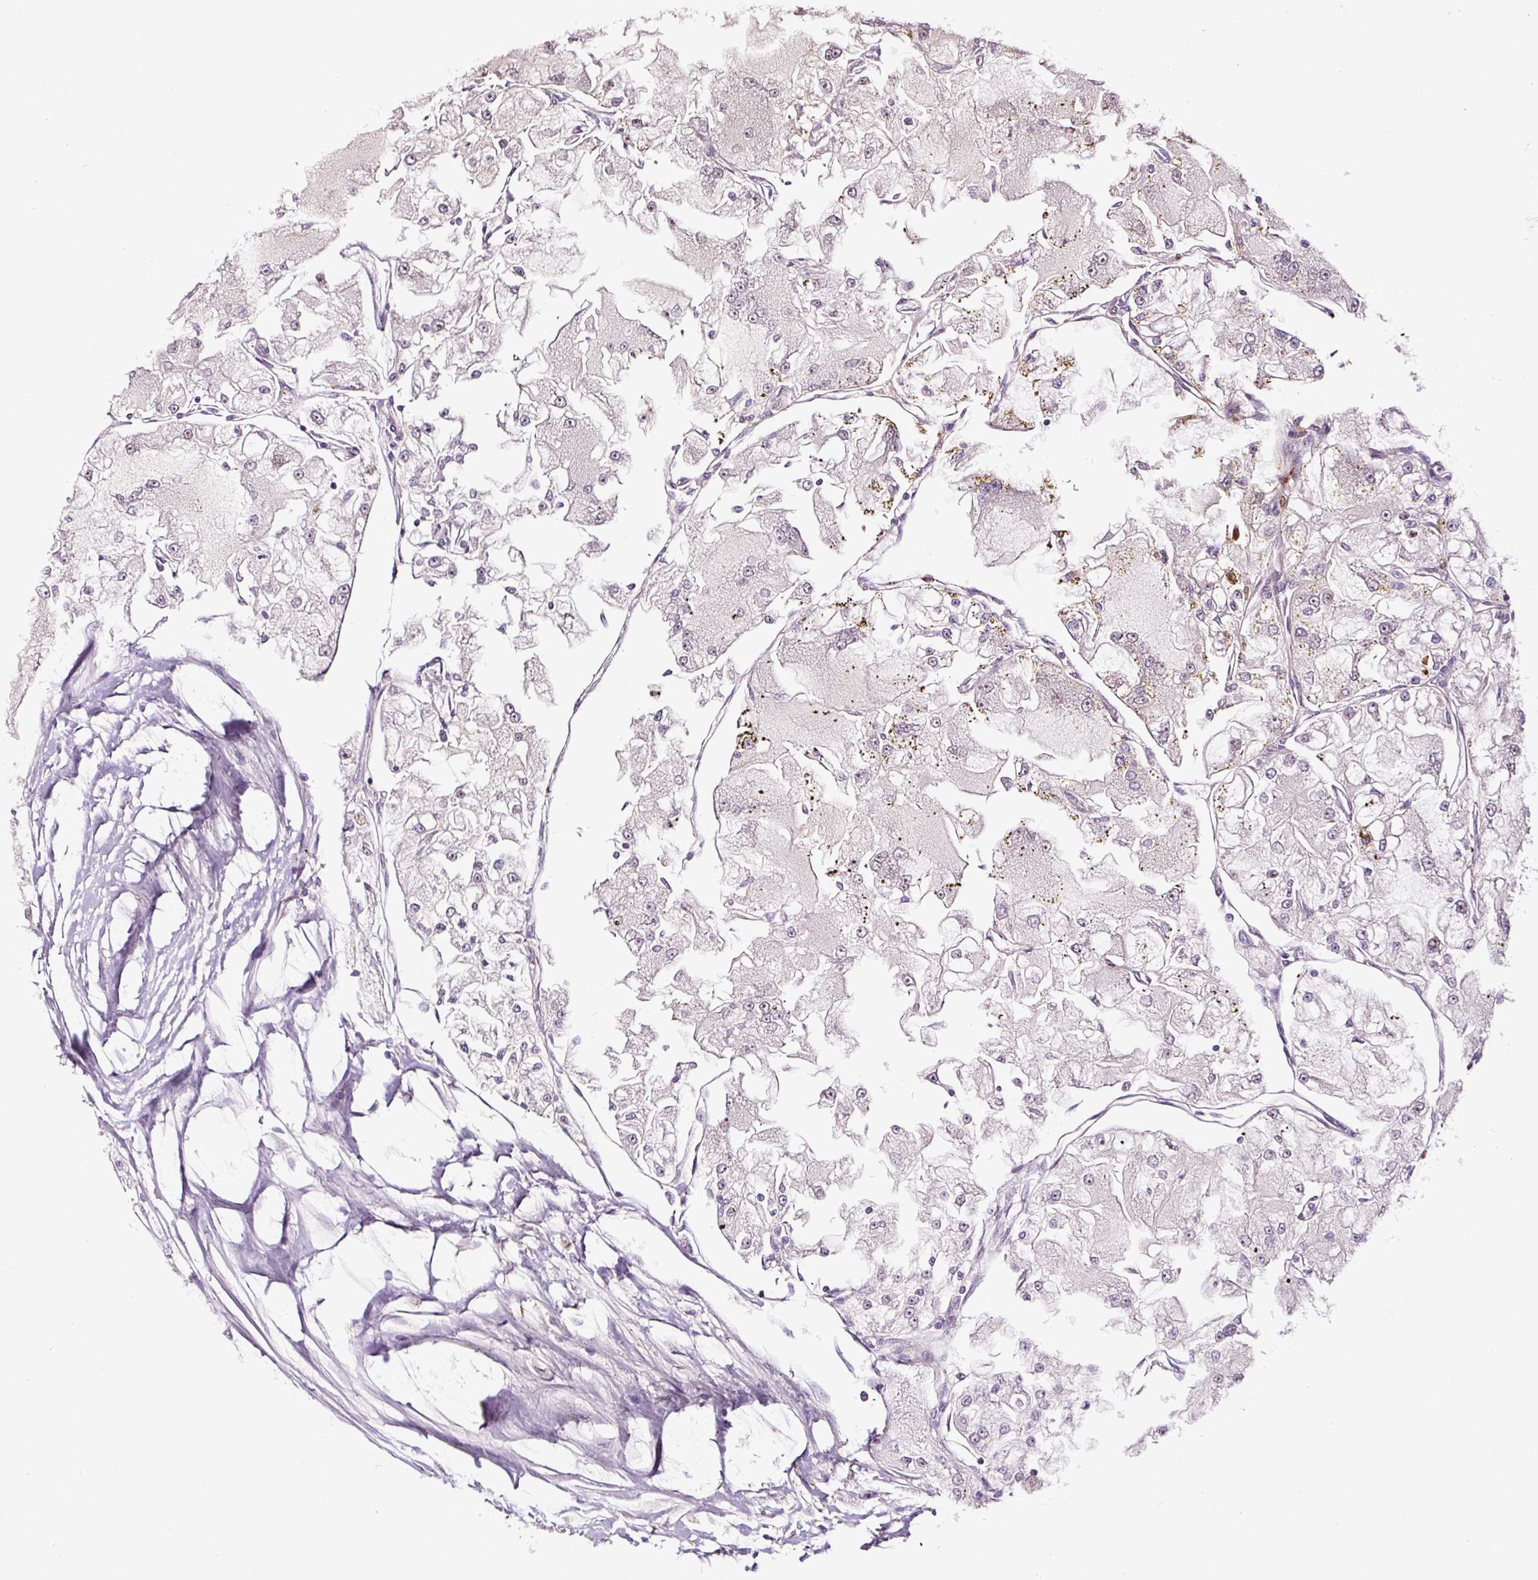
{"staining": {"intensity": "negative", "quantity": "none", "location": "none"}, "tissue": "renal cancer", "cell_type": "Tumor cells", "image_type": "cancer", "snomed": [{"axis": "morphology", "description": "Adenocarcinoma, NOS"}, {"axis": "topography", "description": "Kidney"}], "caption": "An IHC micrograph of renal cancer is shown. There is no staining in tumor cells of renal cancer. (Stains: DAB (3,3'-diaminobenzidine) IHC with hematoxylin counter stain, Microscopy: brightfield microscopy at high magnification).", "gene": "LRRC24", "patient": {"sex": "female", "age": 72}}